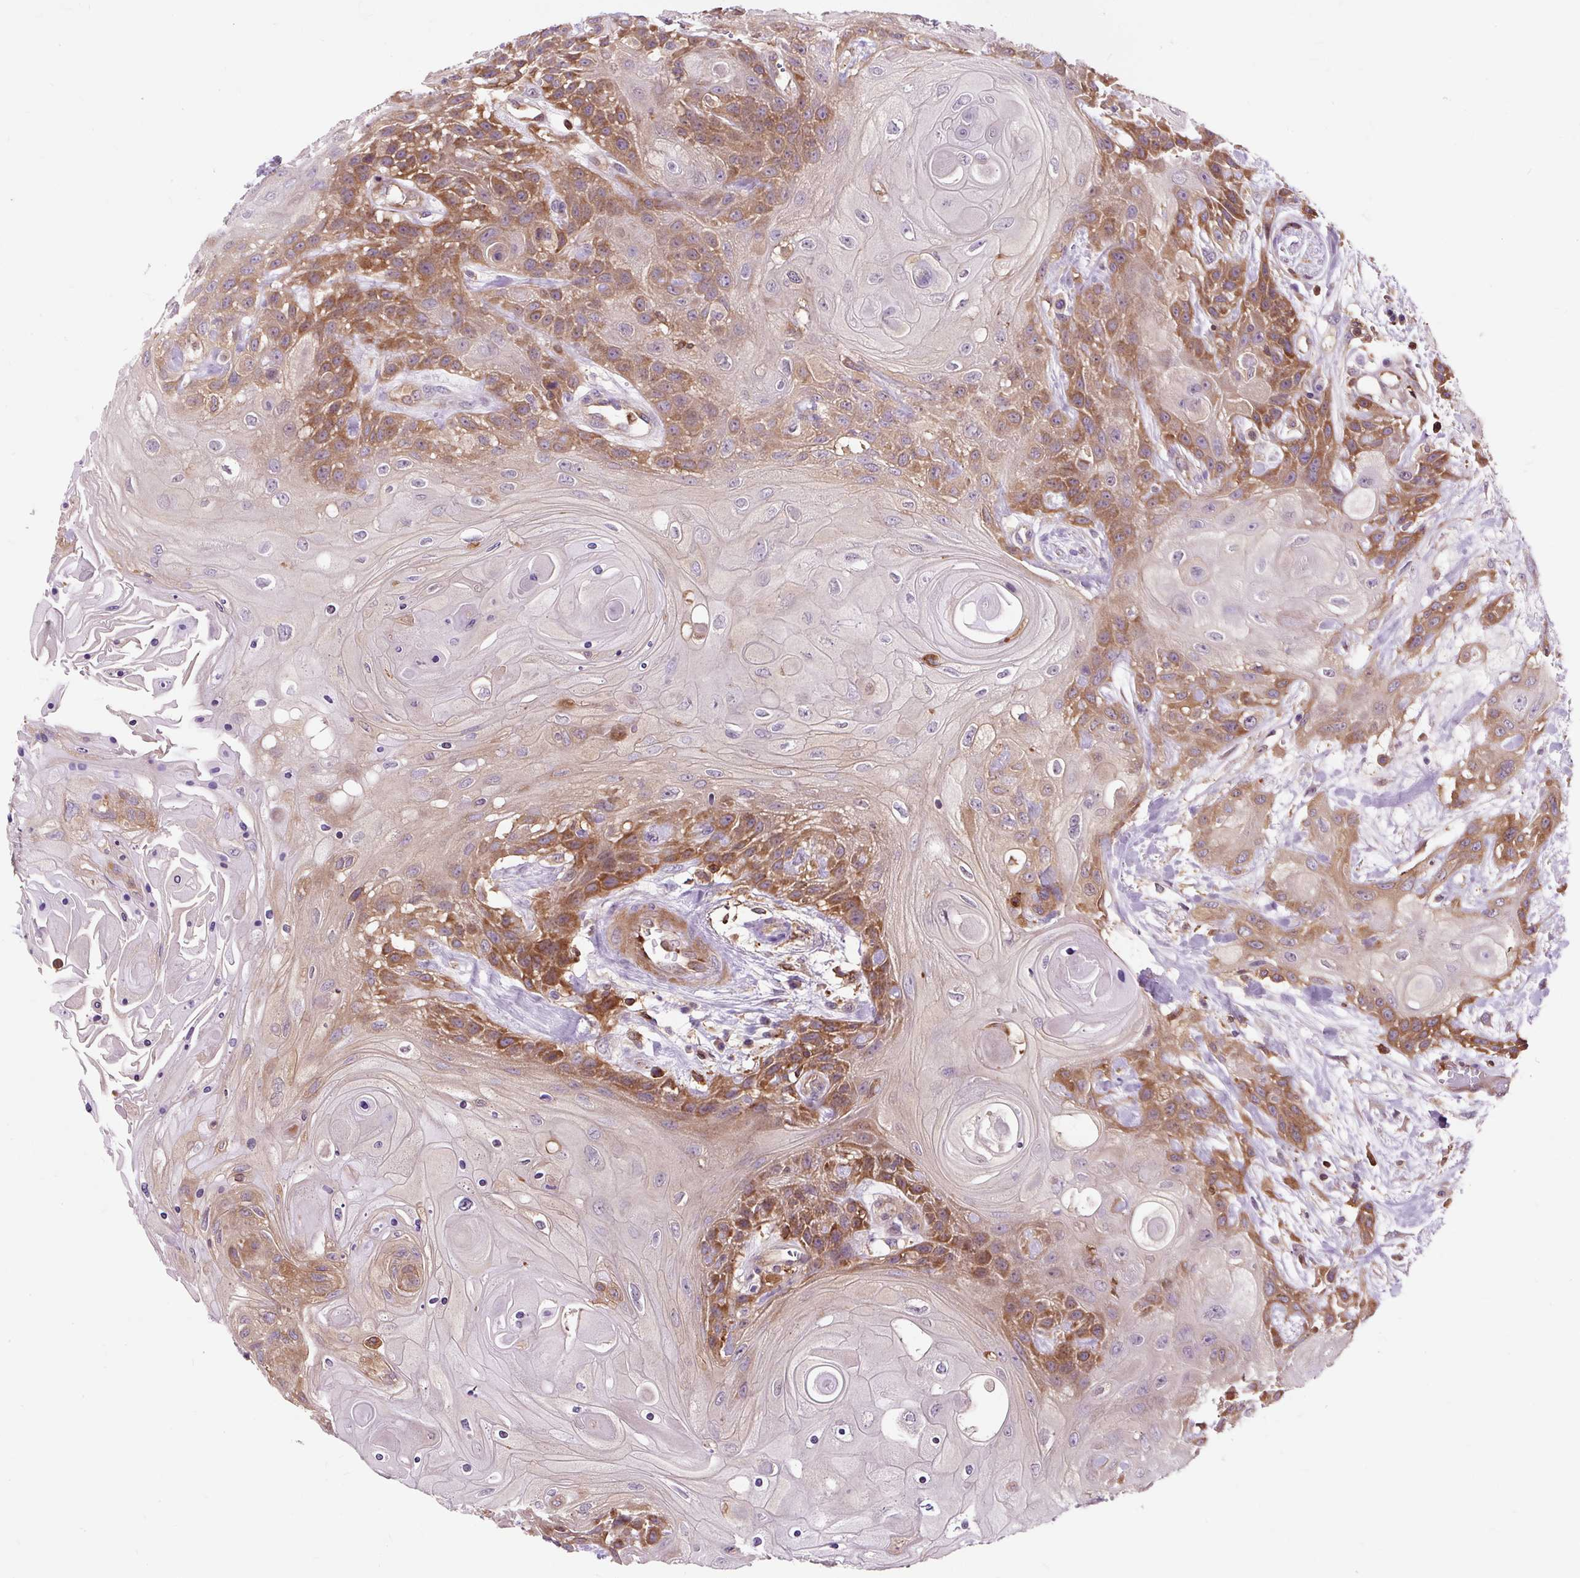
{"staining": {"intensity": "moderate", "quantity": "25%-75%", "location": "cytoplasmic/membranous"}, "tissue": "head and neck cancer", "cell_type": "Tumor cells", "image_type": "cancer", "snomed": [{"axis": "morphology", "description": "Squamous cell carcinoma, NOS"}, {"axis": "topography", "description": "Head-Neck"}], "caption": "Squamous cell carcinoma (head and neck) was stained to show a protein in brown. There is medium levels of moderate cytoplasmic/membranous positivity in approximately 25%-75% of tumor cells.", "gene": "CISD3", "patient": {"sex": "female", "age": 43}}